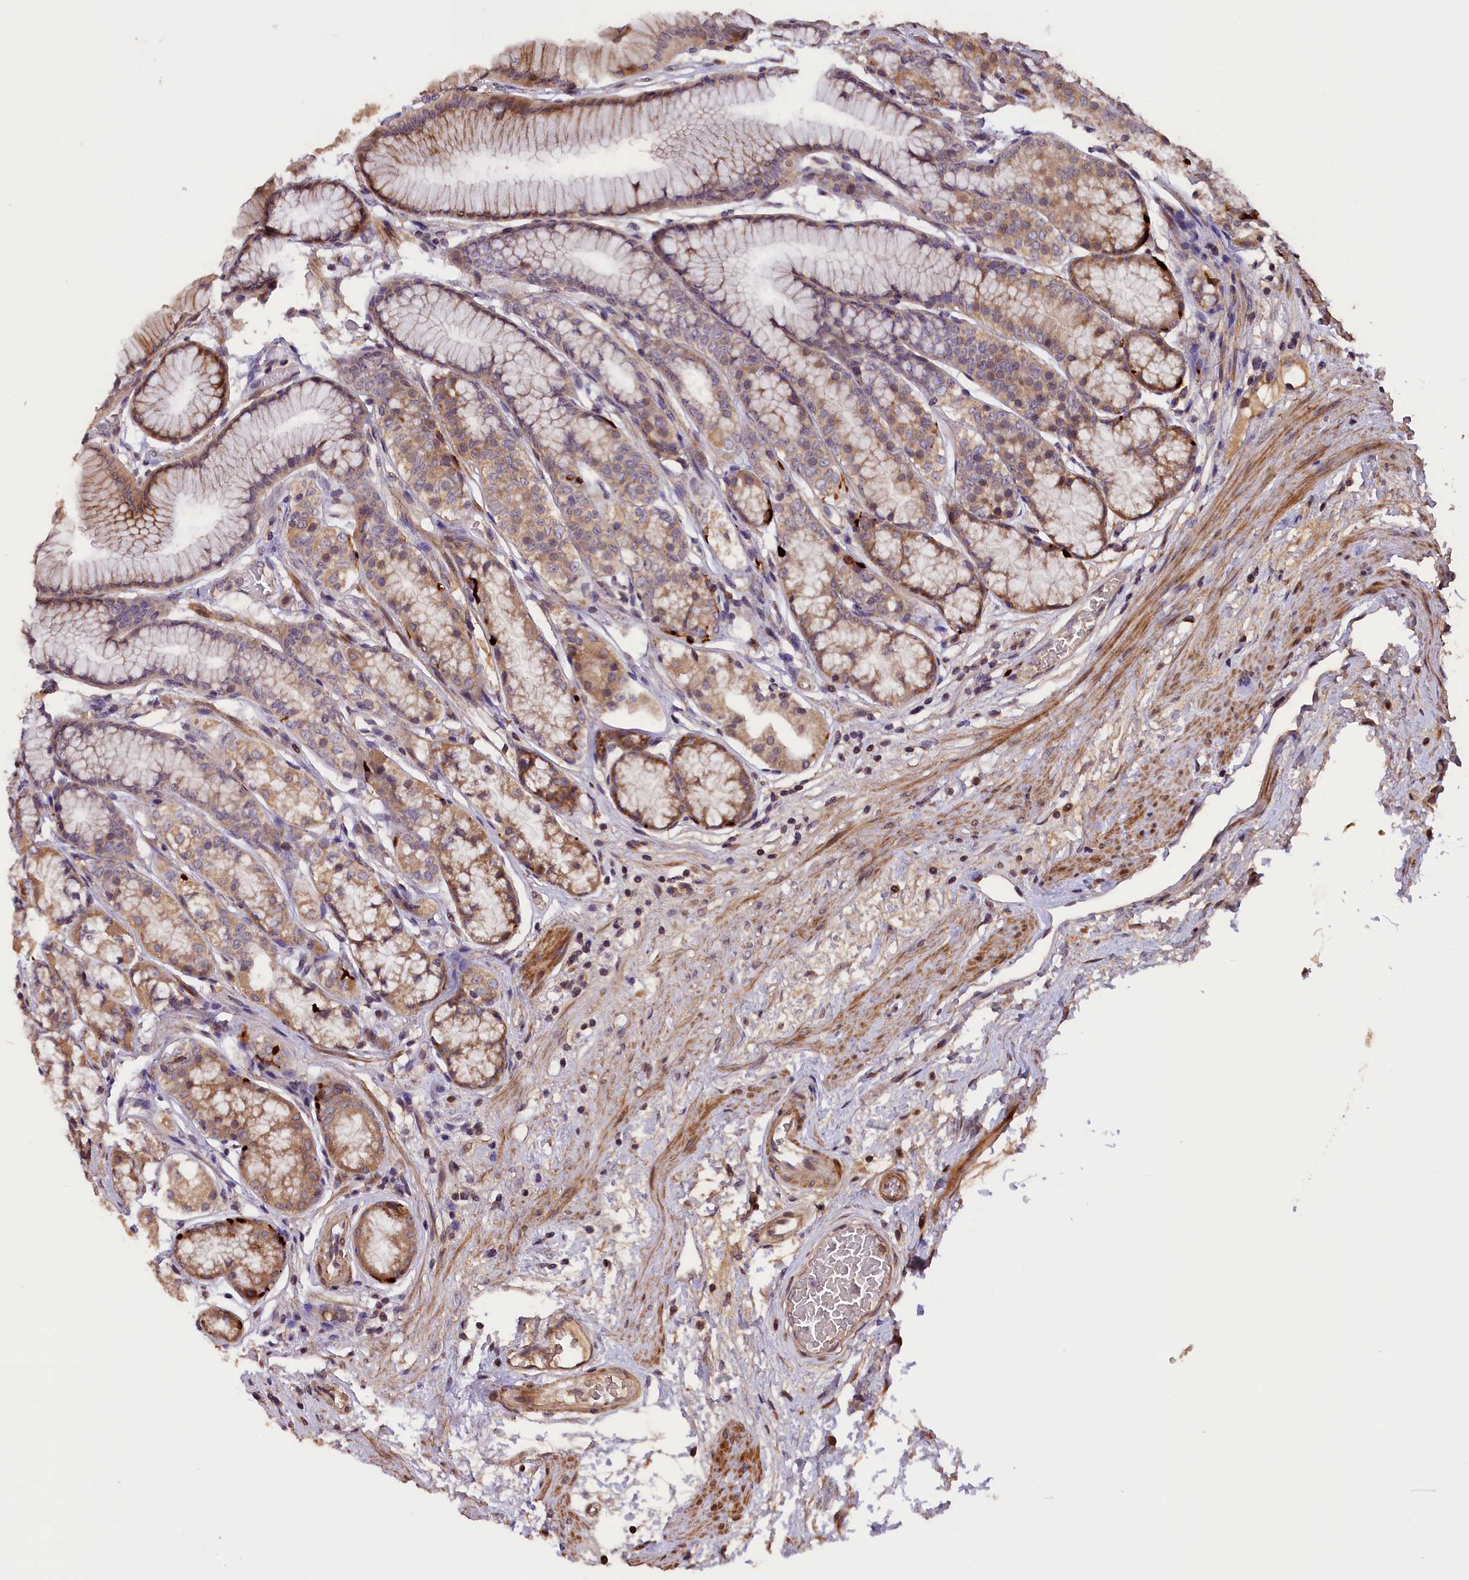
{"staining": {"intensity": "moderate", "quantity": ">75%", "location": "cytoplasmic/membranous"}, "tissue": "stomach", "cell_type": "Glandular cells", "image_type": "normal", "snomed": [{"axis": "morphology", "description": "Normal tissue, NOS"}, {"axis": "morphology", "description": "Adenocarcinoma, NOS"}, {"axis": "morphology", "description": "Adenocarcinoma, High grade"}, {"axis": "topography", "description": "Stomach, upper"}, {"axis": "topography", "description": "Stomach"}], "caption": "Stomach stained with DAB immunohistochemistry reveals medium levels of moderate cytoplasmic/membranous positivity in about >75% of glandular cells. The protein is stained brown, and the nuclei are stained in blue (DAB IHC with brightfield microscopy, high magnification).", "gene": "DNAJB9", "patient": {"sex": "female", "age": 65}}